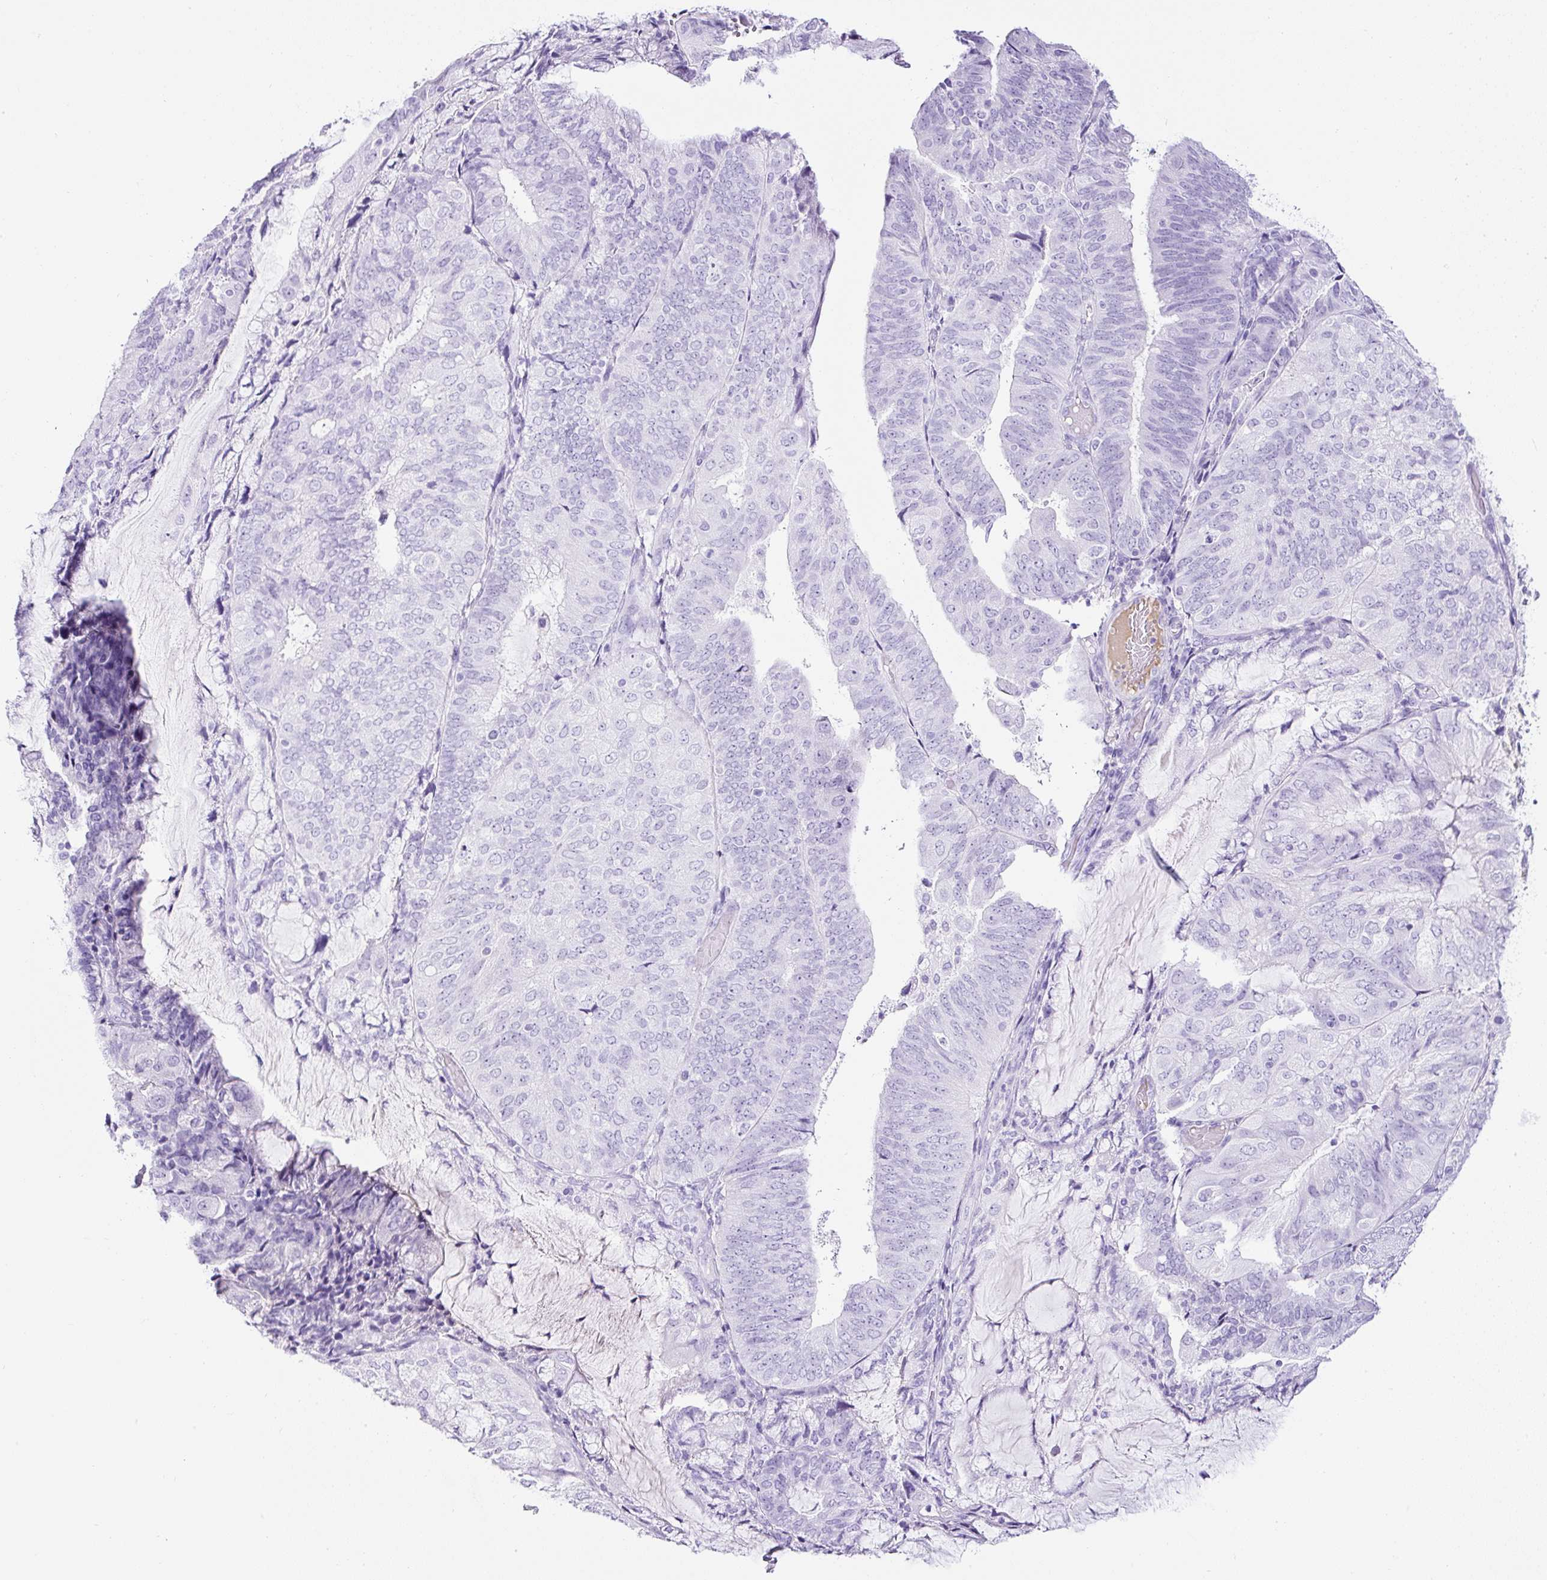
{"staining": {"intensity": "negative", "quantity": "none", "location": "none"}, "tissue": "endometrial cancer", "cell_type": "Tumor cells", "image_type": "cancer", "snomed": [{"axis": "morphology", "description": "Adenocarcinoma, NOS"}, {"axis": "topography", "description": "Endometrium"}], "caption": "The immunohistochemistry (IHC) micrograph has no significant positivity in tumor cells of endometrial cancer (adenocarcinoma) tissue. (Brightfield microscopy of DAB IHC at high magnification).", "gene": "TMEM200B", "patient": {"sex": "female", "age": 81}}